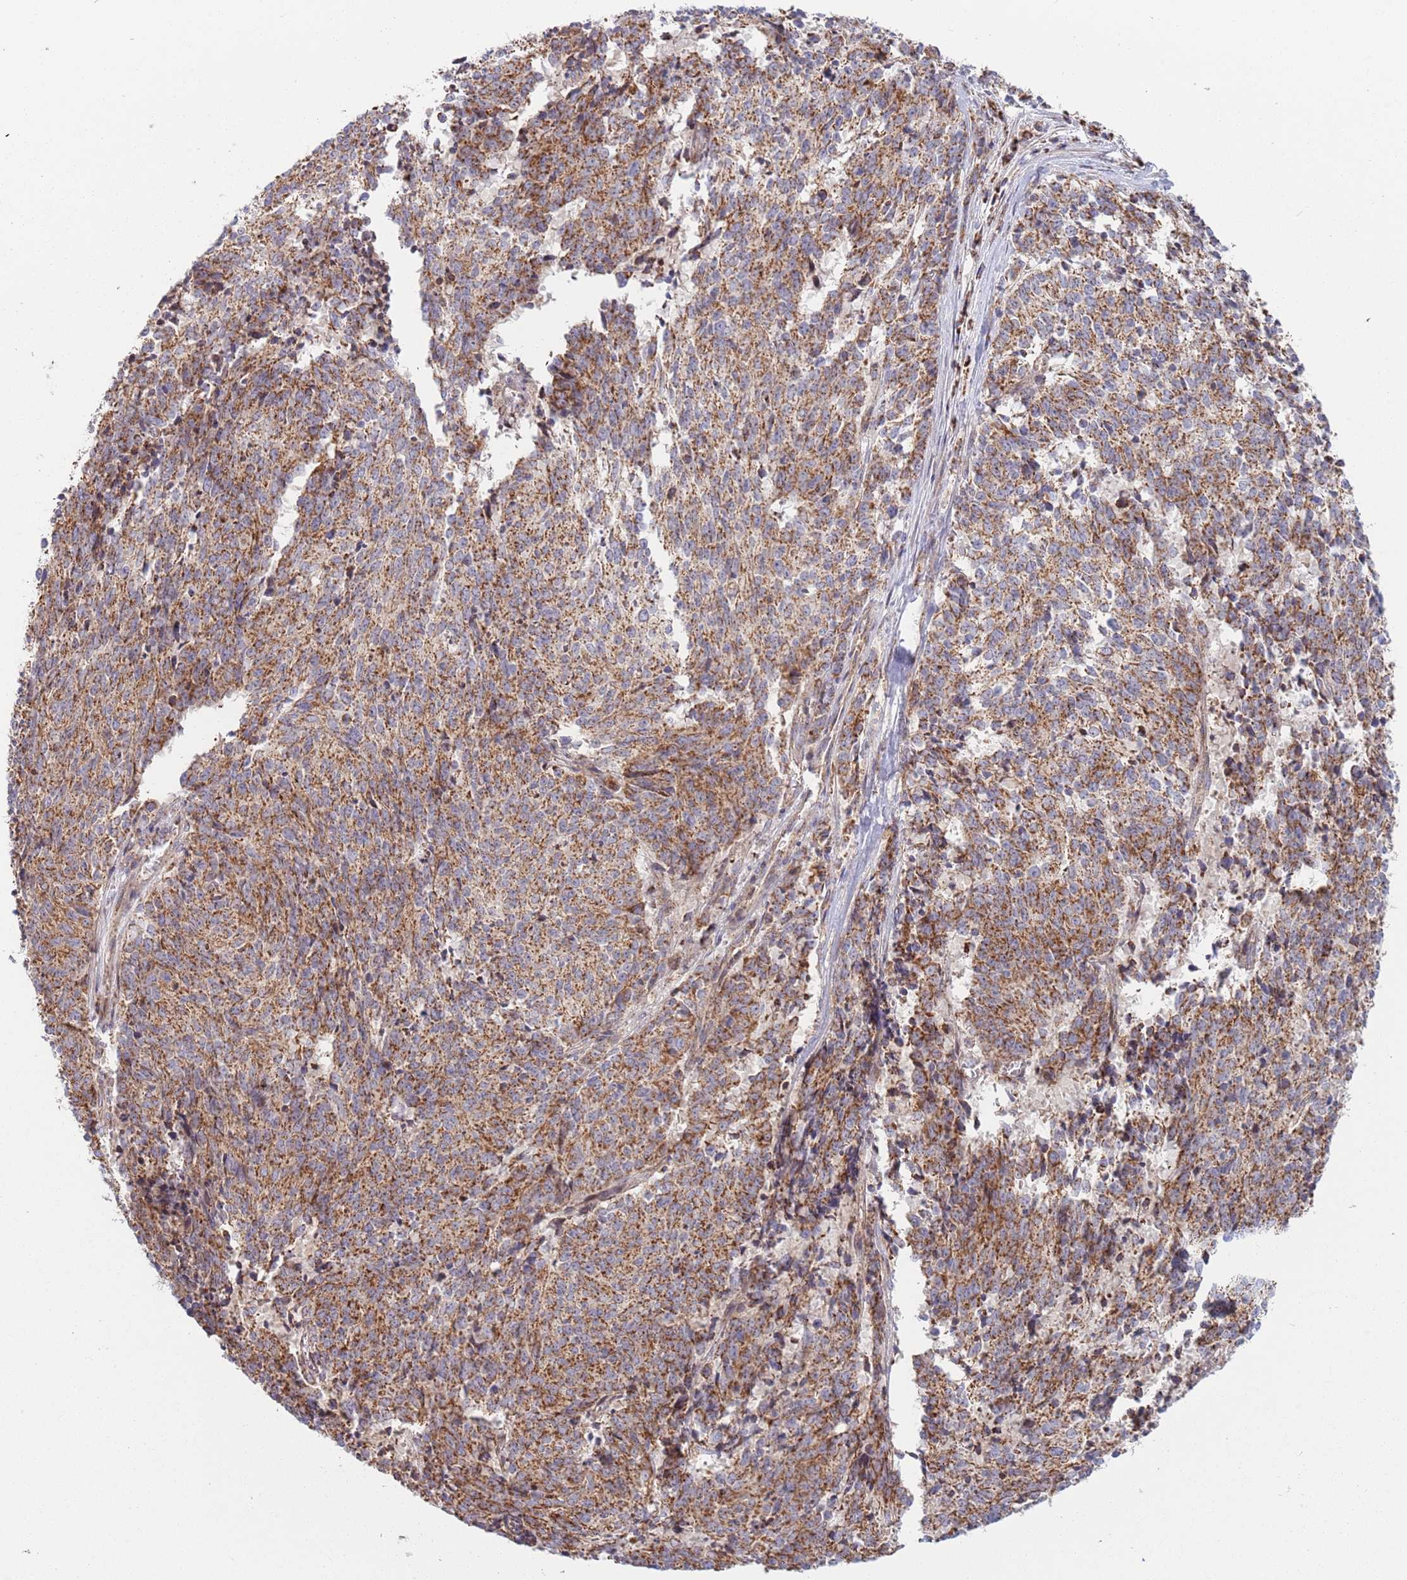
{"staining": {"intensity": "moderate", "quantity": ">75%", "location": "cytoplasmic/membranous"}, "tissue": "cervical cancer", "cell_type": "Tumor cells", "image_type": "cancer", "snomed": [{"axis": "morphology", "description": "Squamous cell carcinoma, NOS"}, {"axis": "topography", "description": "Cervix"}], "caption": "An image of human cervical cancer stained for a protein displays moderate cytoplasmic/membranous brown staining in tumor cells.", "gene": "ATP5PD", "patient": {"sex": "female", "age": 29}}